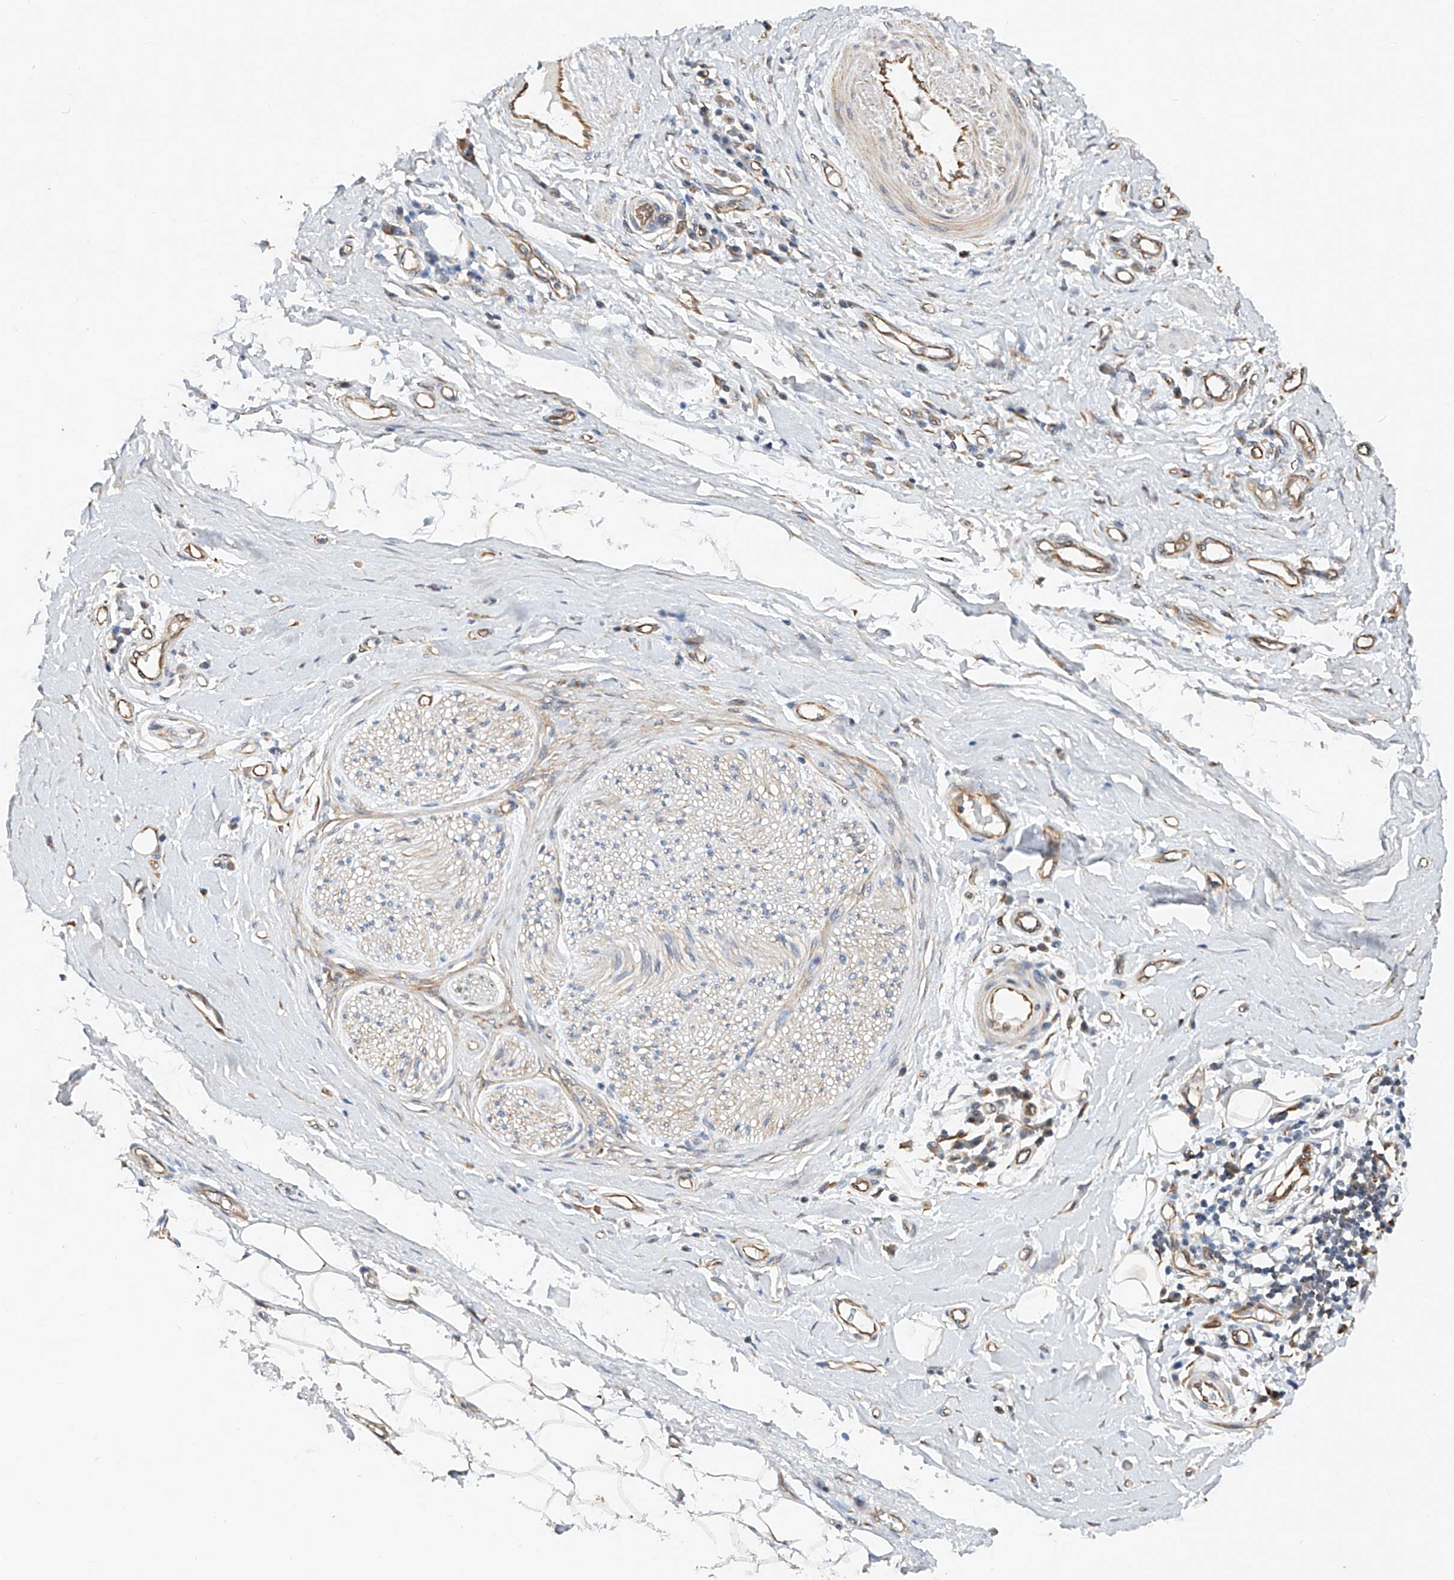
{"staining": {"intensity": "negative", "quantity": "none", "location": "none"}, "tissue": "adipose tissue", "cell_type": "Adipocytes", "image_type": "normal", "snomed": [{"axis": "morphology", "description": "Normal tissue, NOS"}, {"axis": "morphology", "description": "Adenocarcinoma, NOS"}, {"axis": "topography", "description": "Esophagus"}, {"axis": "topography", "description": "Stomach, upper"}, {"axis": "topography", "description": "Peripheral nerve tissue"}], "caption": "The IHC histopathology image has no significant staining in adipocytes of adipose tissue.", "gene": "AMD1", "patient": {"sex": "male", "age": 62}}